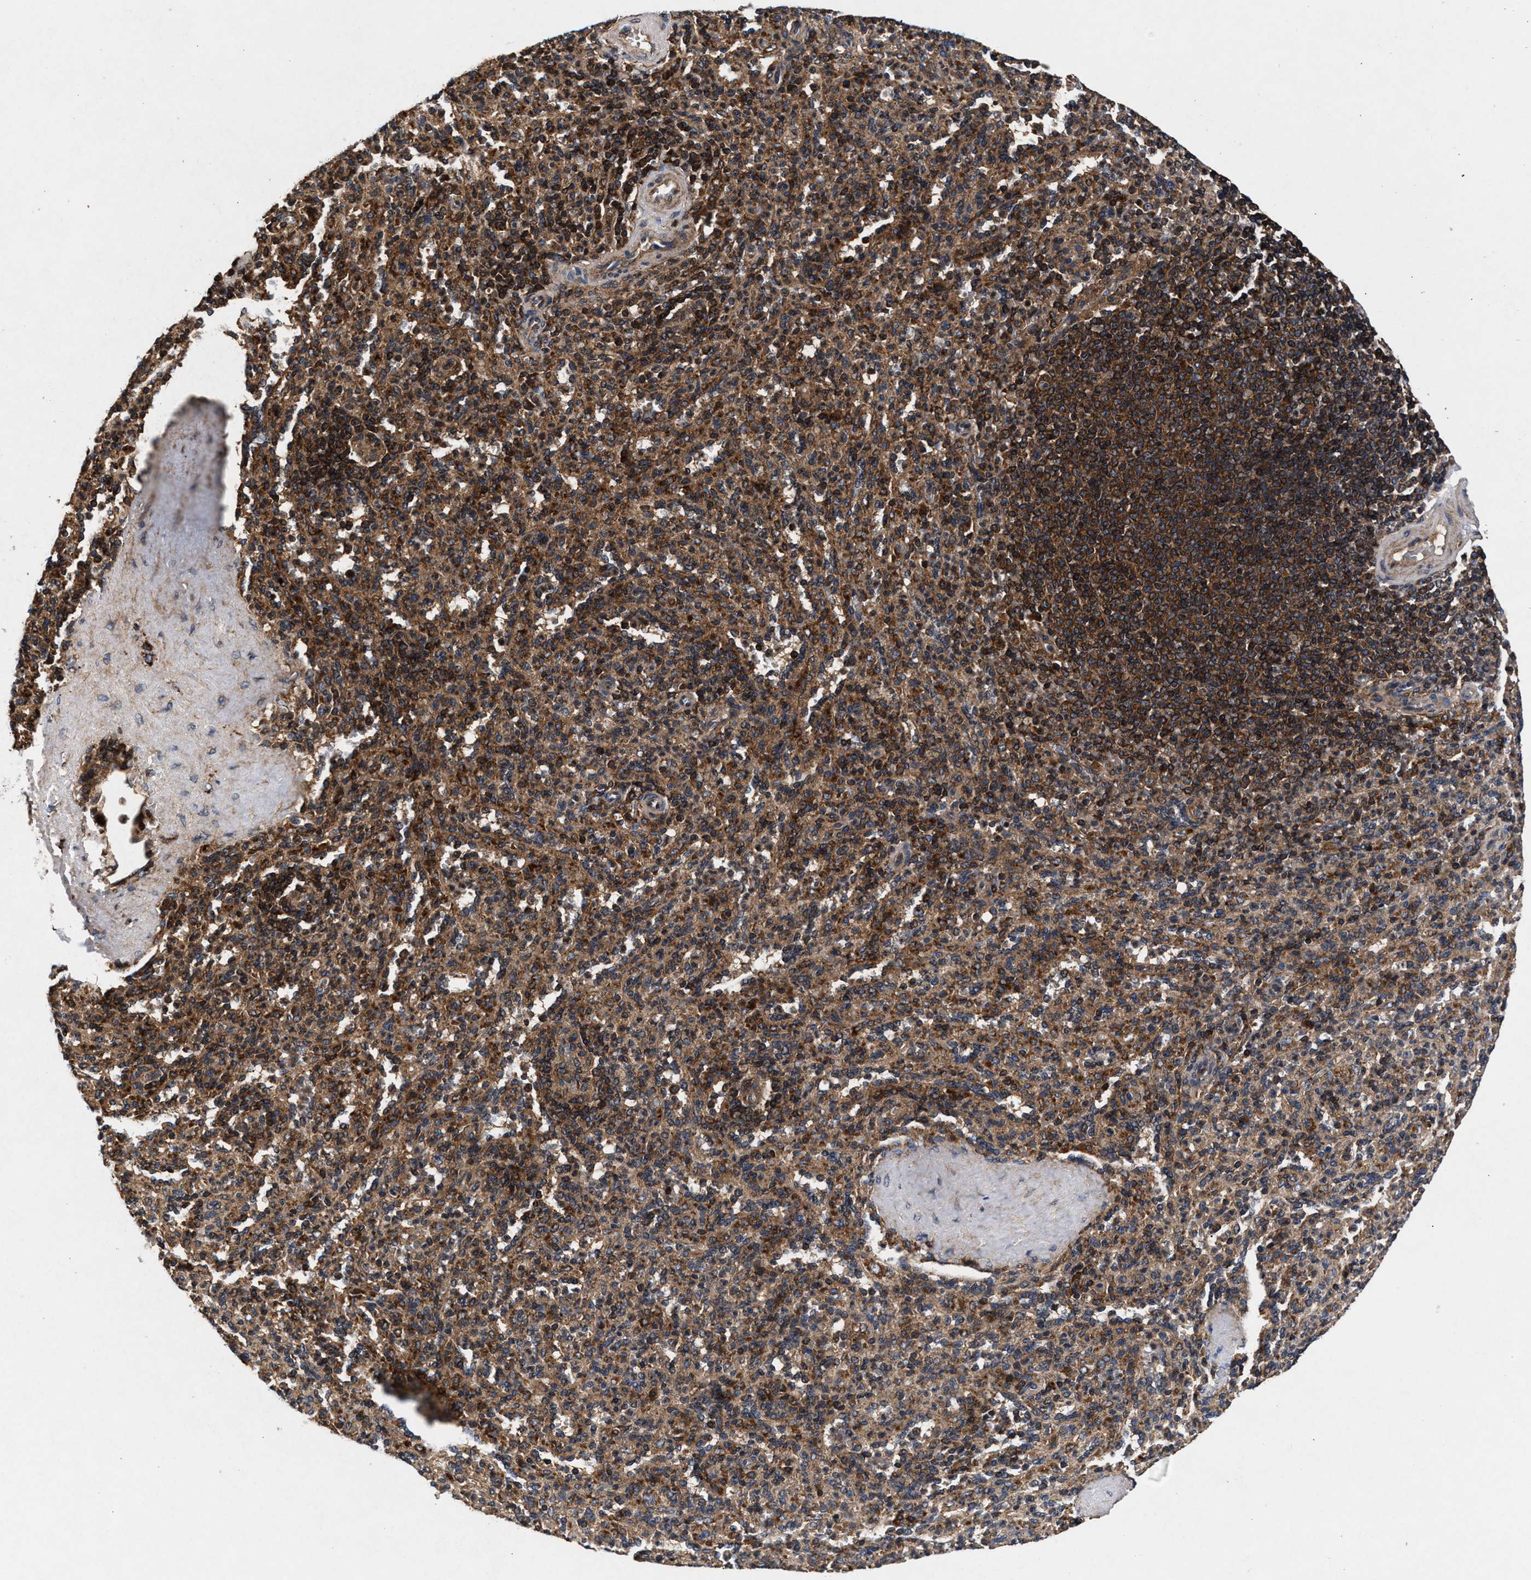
{"staining": {"intensity": "moderate", "quantity": ">75%", "location": "cytoplasmic/membranous"}, "tissue": "spleen", "cell_type": "Cells in red pulp", "image_type": "normal", "snomed": [{"axis": "morphology", "description": "Normal tissue, NOS"}, {"axis": "topography", "description": "Spleen"}], "caption": "A high-resolution photomicrograph shows IHC staining of normal spleen, which reveals moderate cytoplasmic/membranous staining in about >75% of cells in red pulp. (DAB (3,3'-diaminobenzidine) IHC with brightfield microscopy, high magnification).", "gene": "NFKB2", "patient": {"sex": "male", "age": 36}}